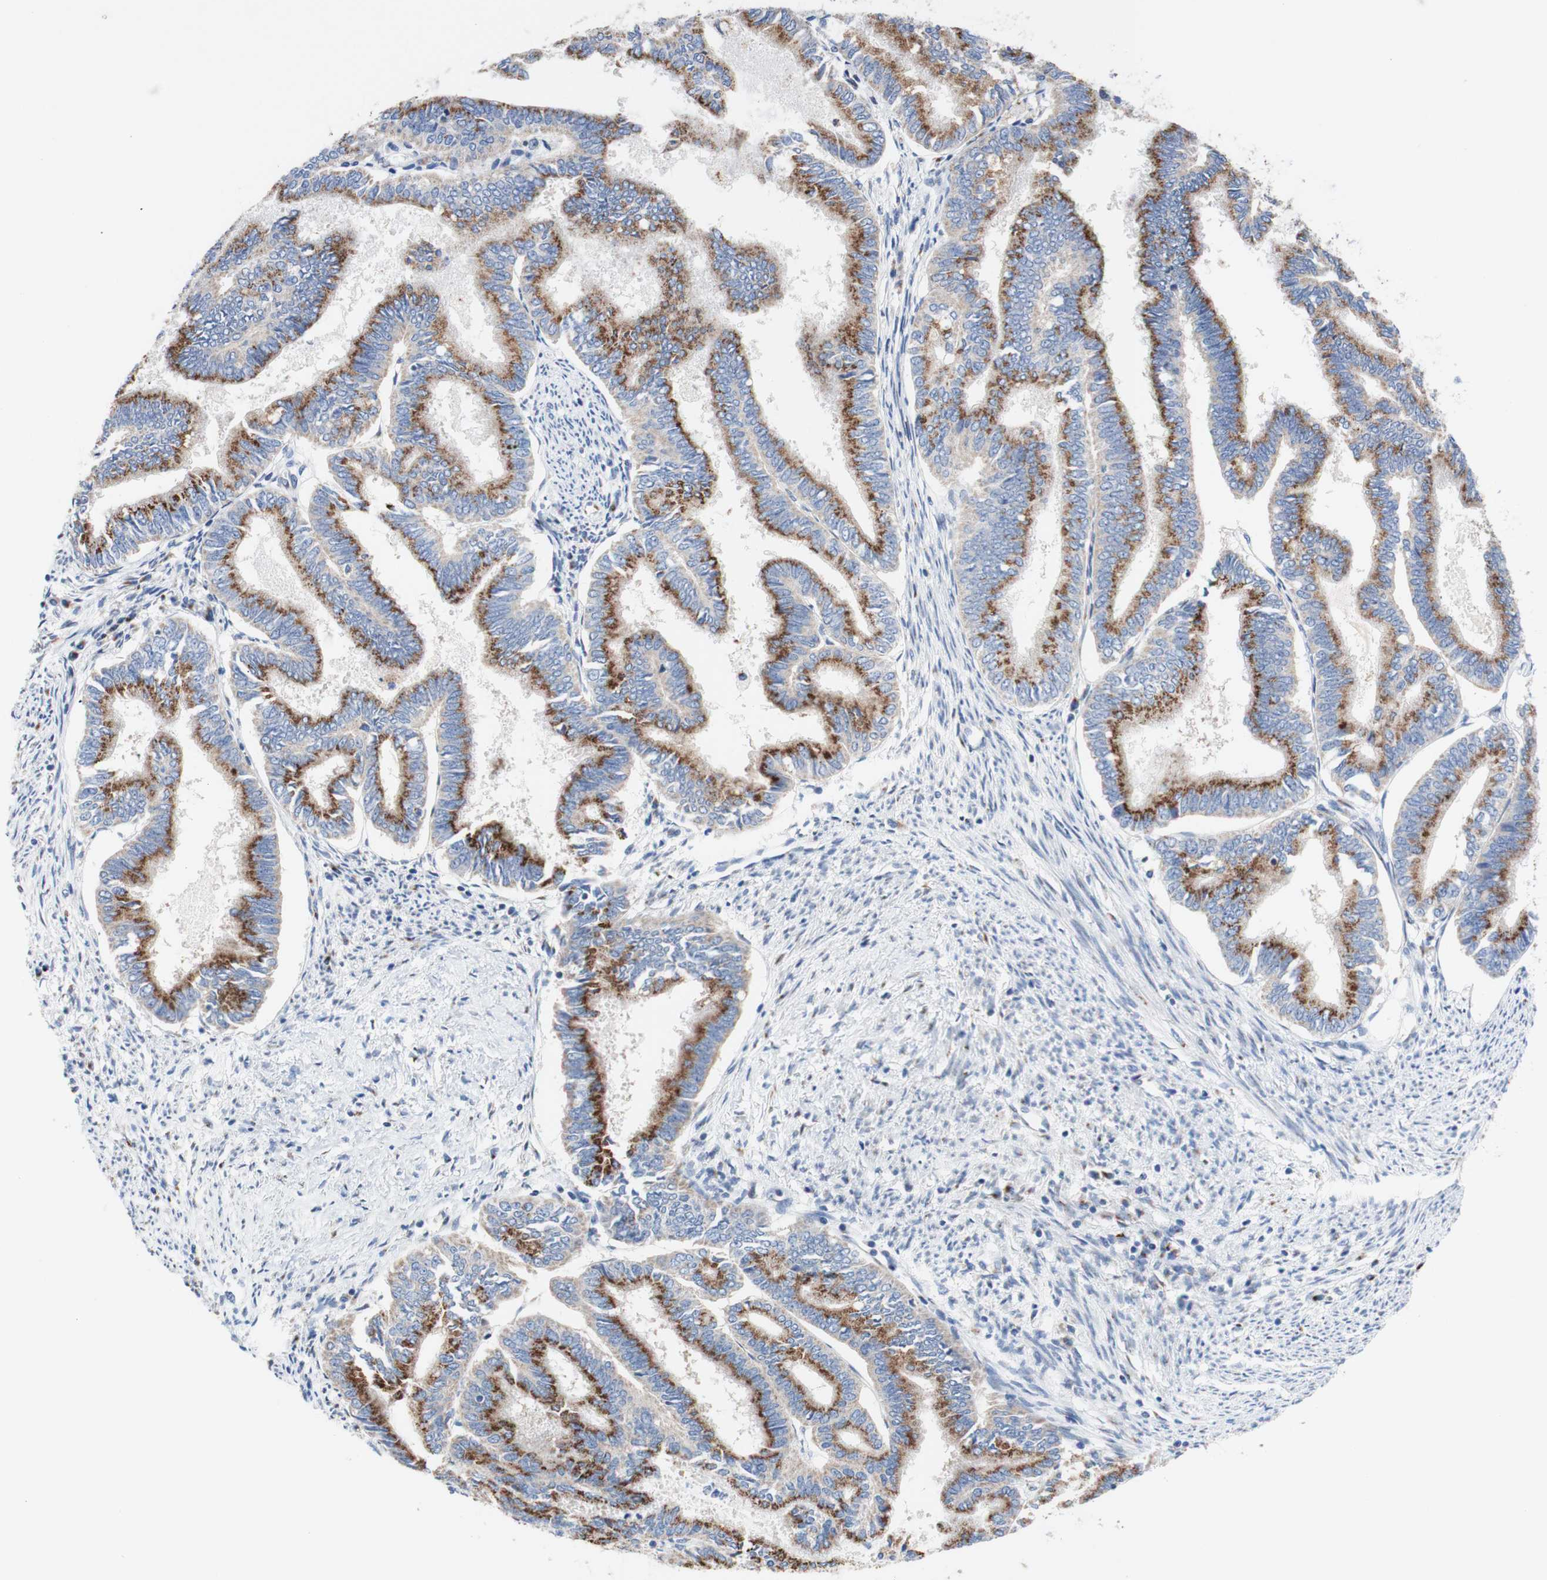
{"staining": {"intensity": "moderate", "quantity": "25%-75%", "location": "cytoplasmic/membranous"}, "tissue": "endometrial cancer", "cell_type": "Tumor cells", "image_type": "cancer", "snomed": [{"axis": "morphology", "description": "Adenocarcinoma, NOS"}, {"axis": "topography", "description": "Endometrium"}], "caption": "IHC of endometrial cancer (adenocarcinoma) exhibits medium levels of moderate cytoplasmic/membranous staining in approximately 25%-75% of tumor cells.", "gene": "GALNT2", "patient": {"sex": "female", "age": 86}}